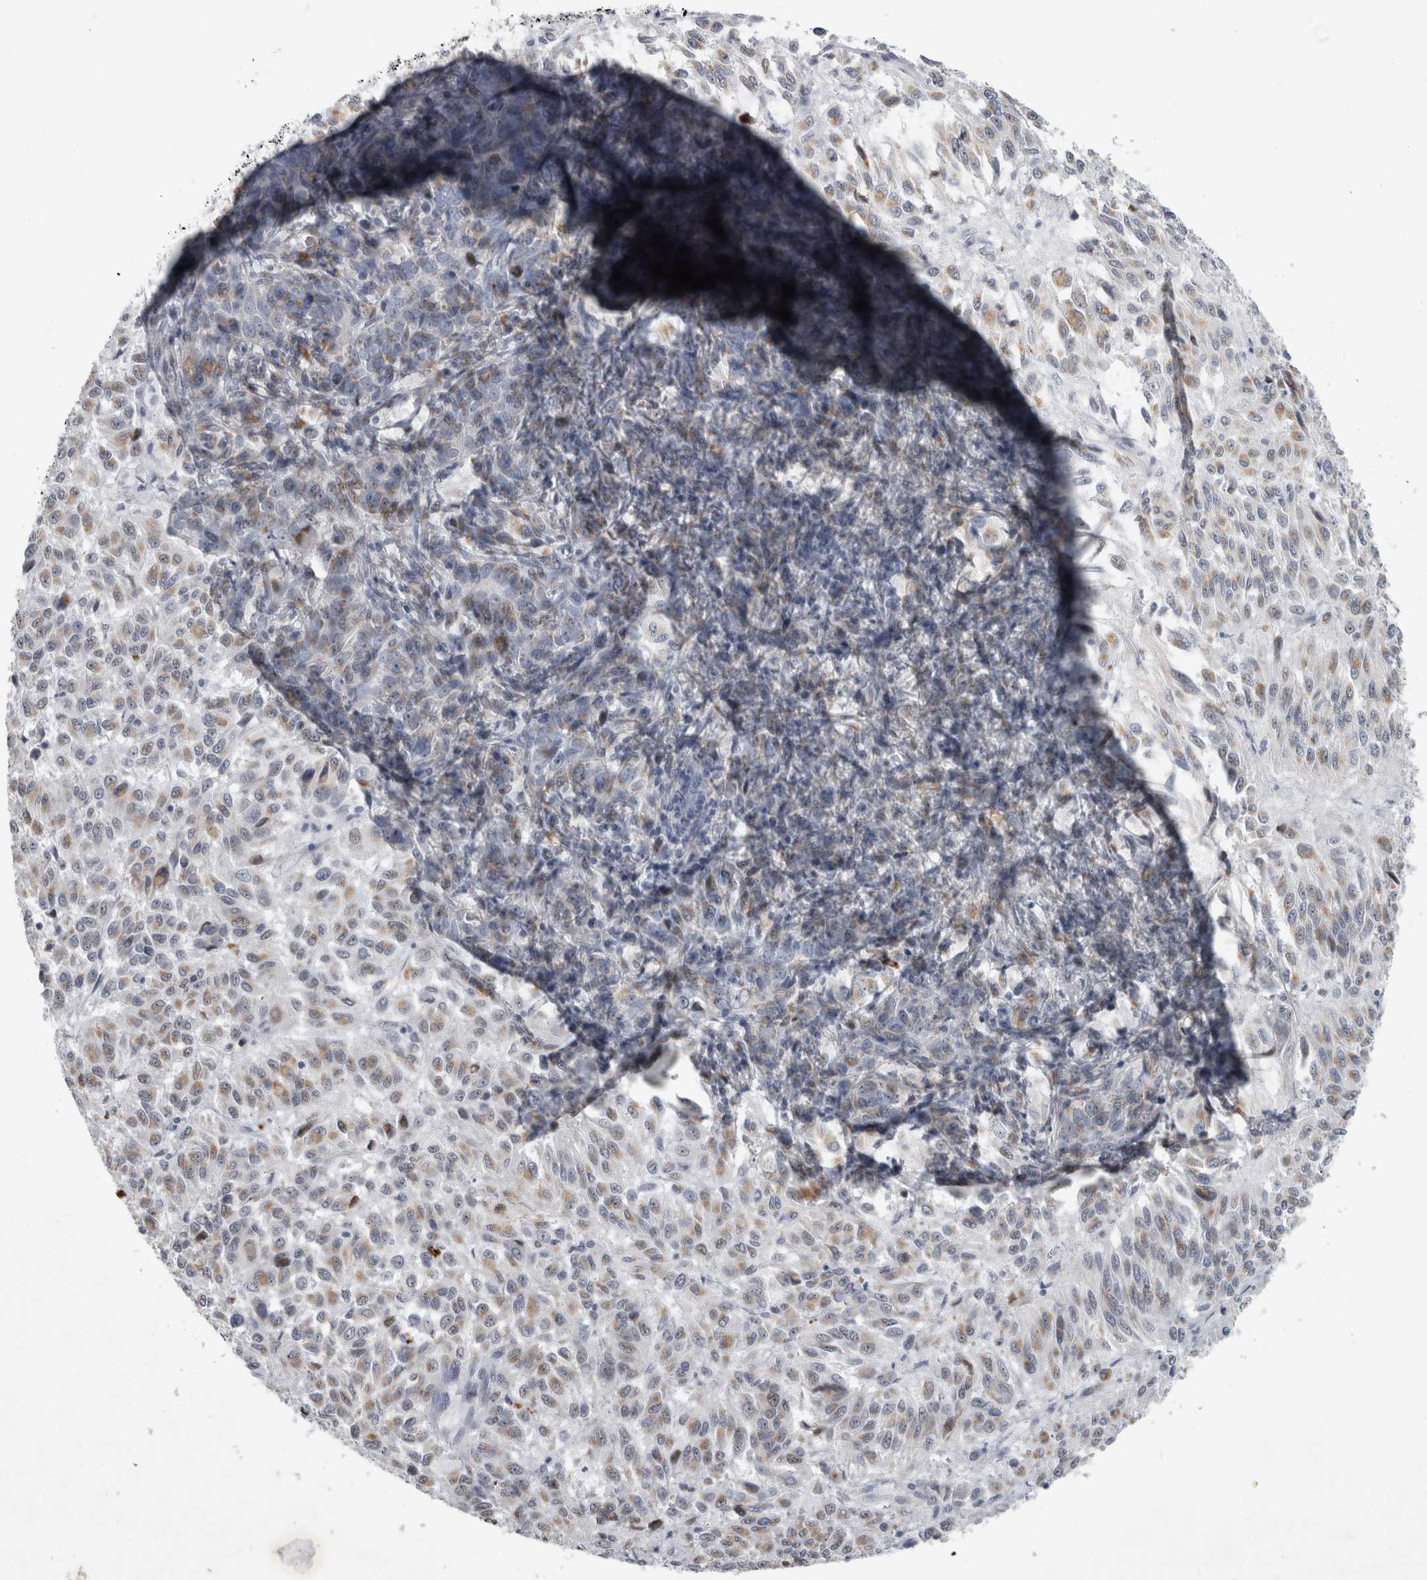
{"staining": {"intensity": "moderate", "quantity": "25%-75%", "location": "cytoplasmic/membranous"}, "tissue": "melanoma", "cell_type": "Tumor cells", "image_type": "cancer", "snomed": [{"axis": "morphology", "description": "Malignant melanoma, Metastatic site"}, {"axis": "topography", "description": "Lung"}], "caption": "Malignant melanoma (metastatic site) stained with a brown dye displays moderate cytoplasmic/membranous positive staining in about 25%-75% of tumor cells.", "gene": "FXYD7", "patient": {"sex": "male", "age": 64}}